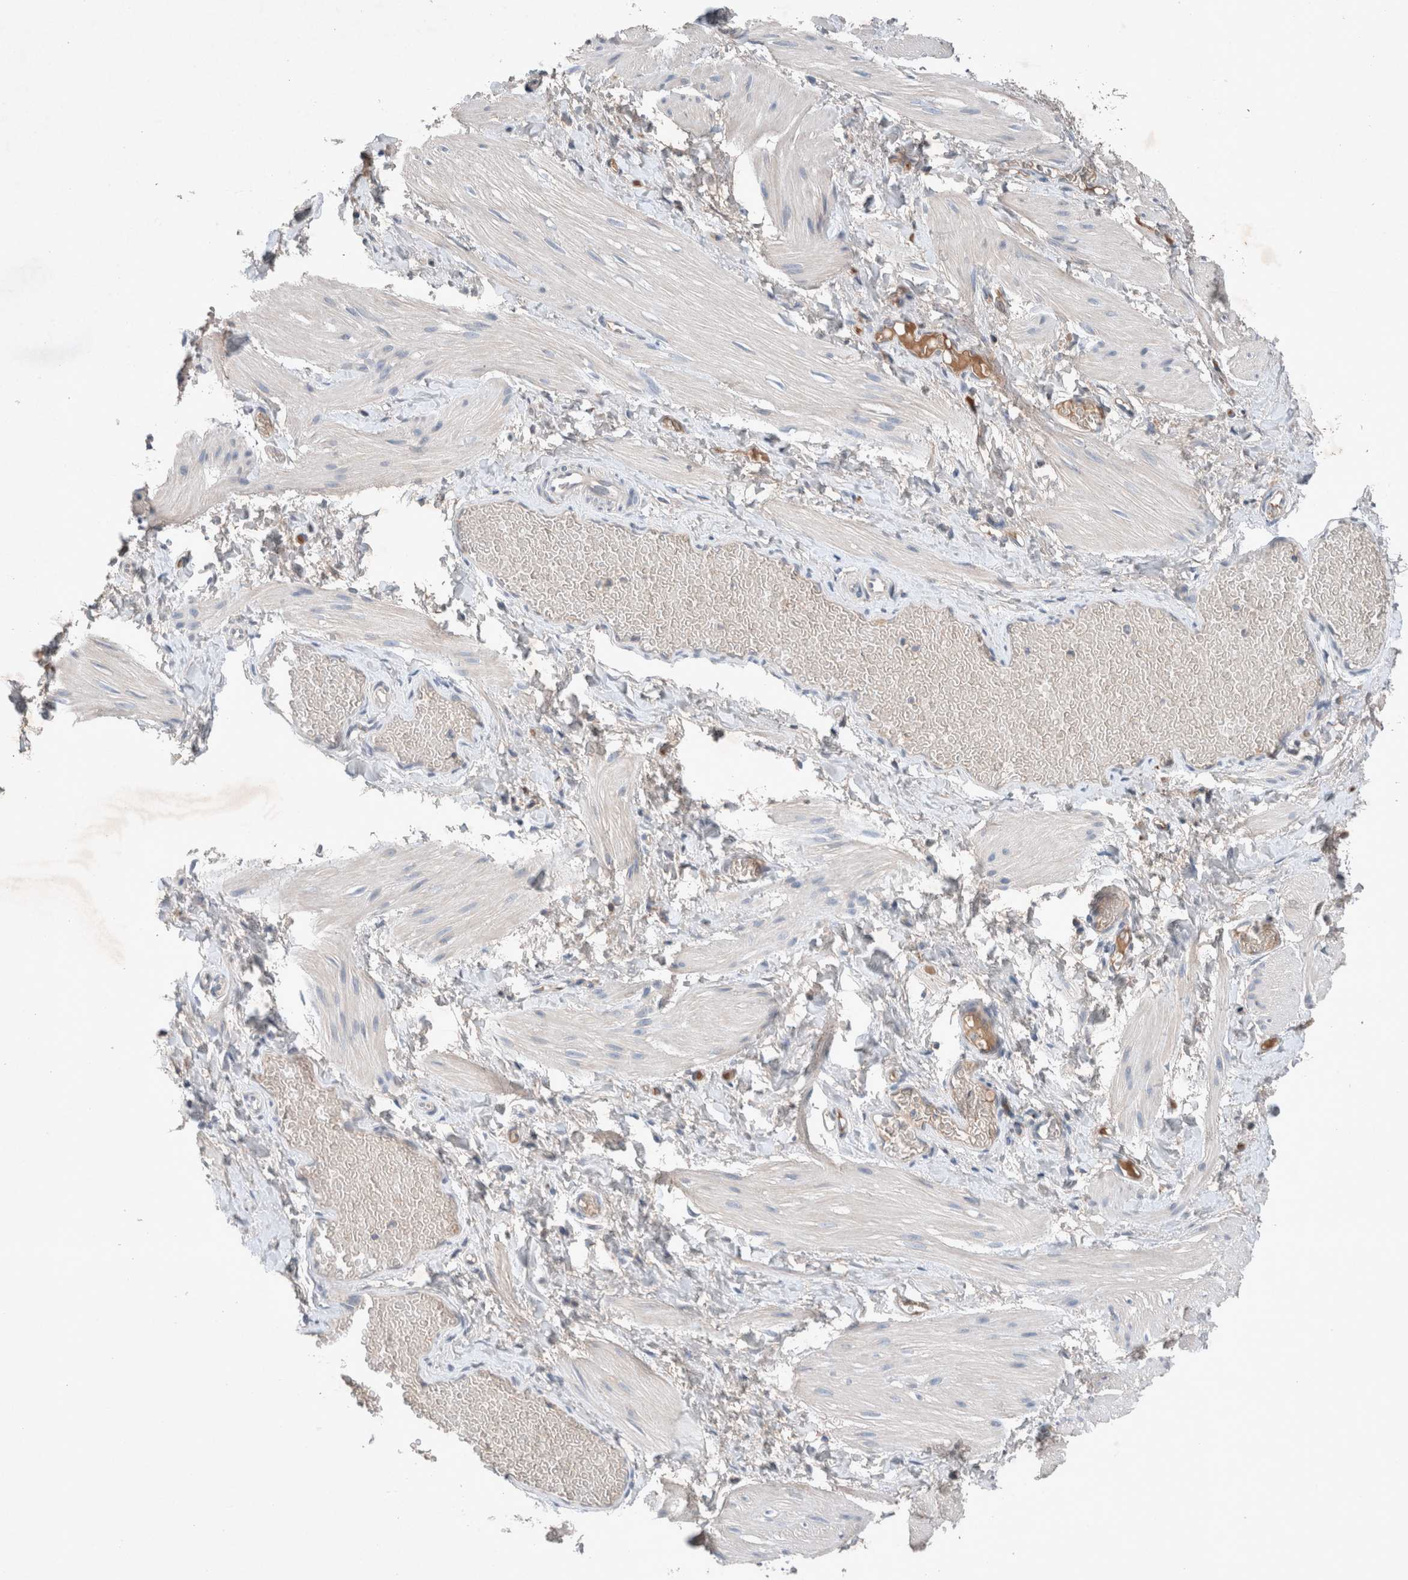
{"staining": {"intensity": "negative", "quantity": "none", "location": "none"}, "tissue": "smooth muscle", "cell_type": "Smooth muscle cells", "image_type": "normal", "snomed": [{"axis": "morphology", "description": "Normal tissue, NOS"}, {"axis": "topography", "description": "Smooth muscle"}], "caption": "High power microscopy micrograph of an immunohistochemistry histopathology image of normal smooth muscle, revealing no significant expression in smooth muscle cells.", "gene": "UGCG", "patient": {"sex": "male", "age": 16}}